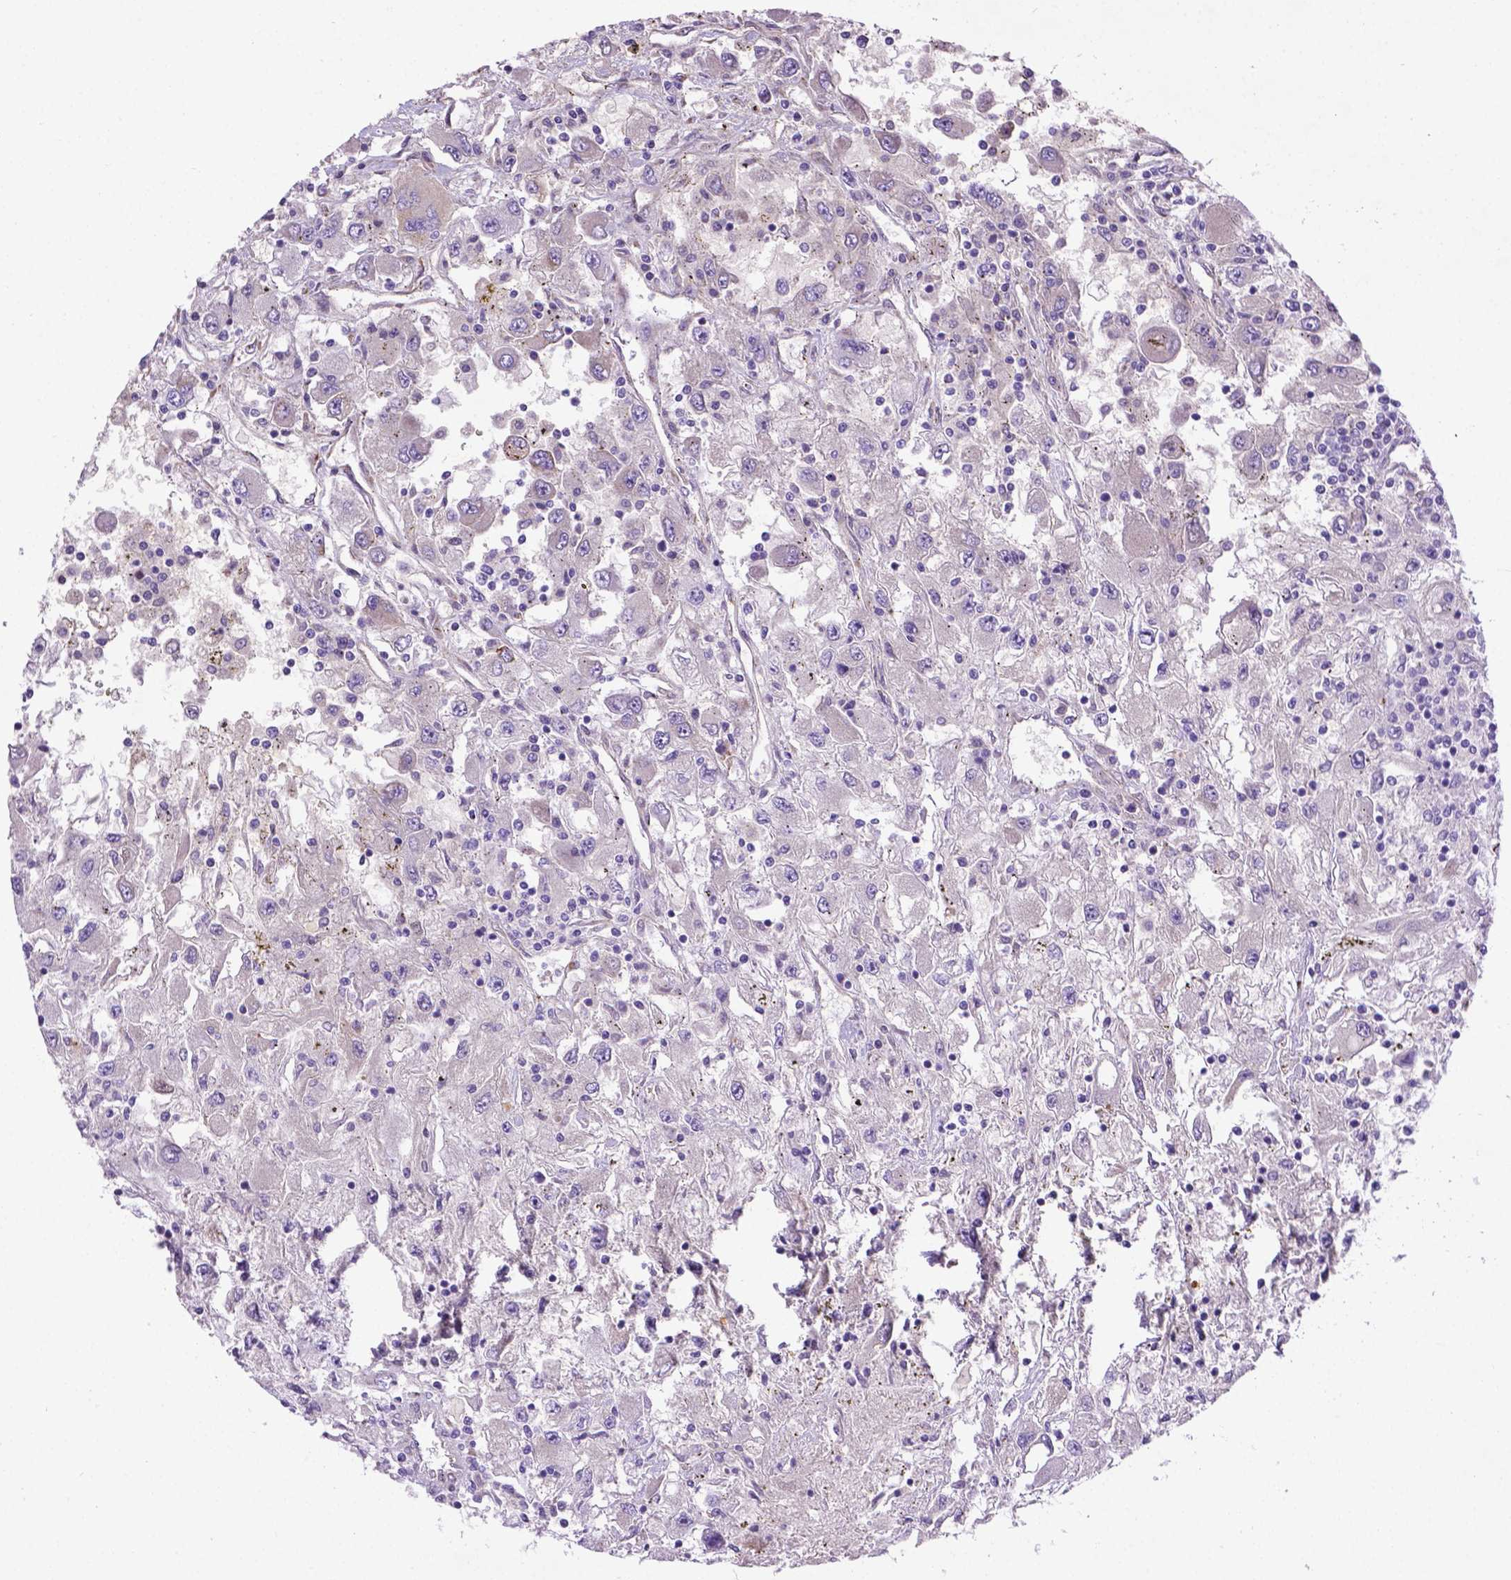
{"staining": {"intensity": "moderate", "quantity": "<25%", "location": "cytoplasmic/membranous"}, "tissue": "renal cancer", "cell_type": "Tumor cells", "image_type": "cancer", "snomed": [{"axis": "morphology", "description": "Adenocarcinoma, NOS"}, {"axis": "topography", "description": "Kidney"}], "caption": "The image exhibits immunohistochemical staining of adenocarcinoma (renal). There is moderate cytoplasmic/membranous positivity is seen in about <25% of tumor cells.", "gene": "CCER2", "patient": {"sex": "female", "age": 67}}